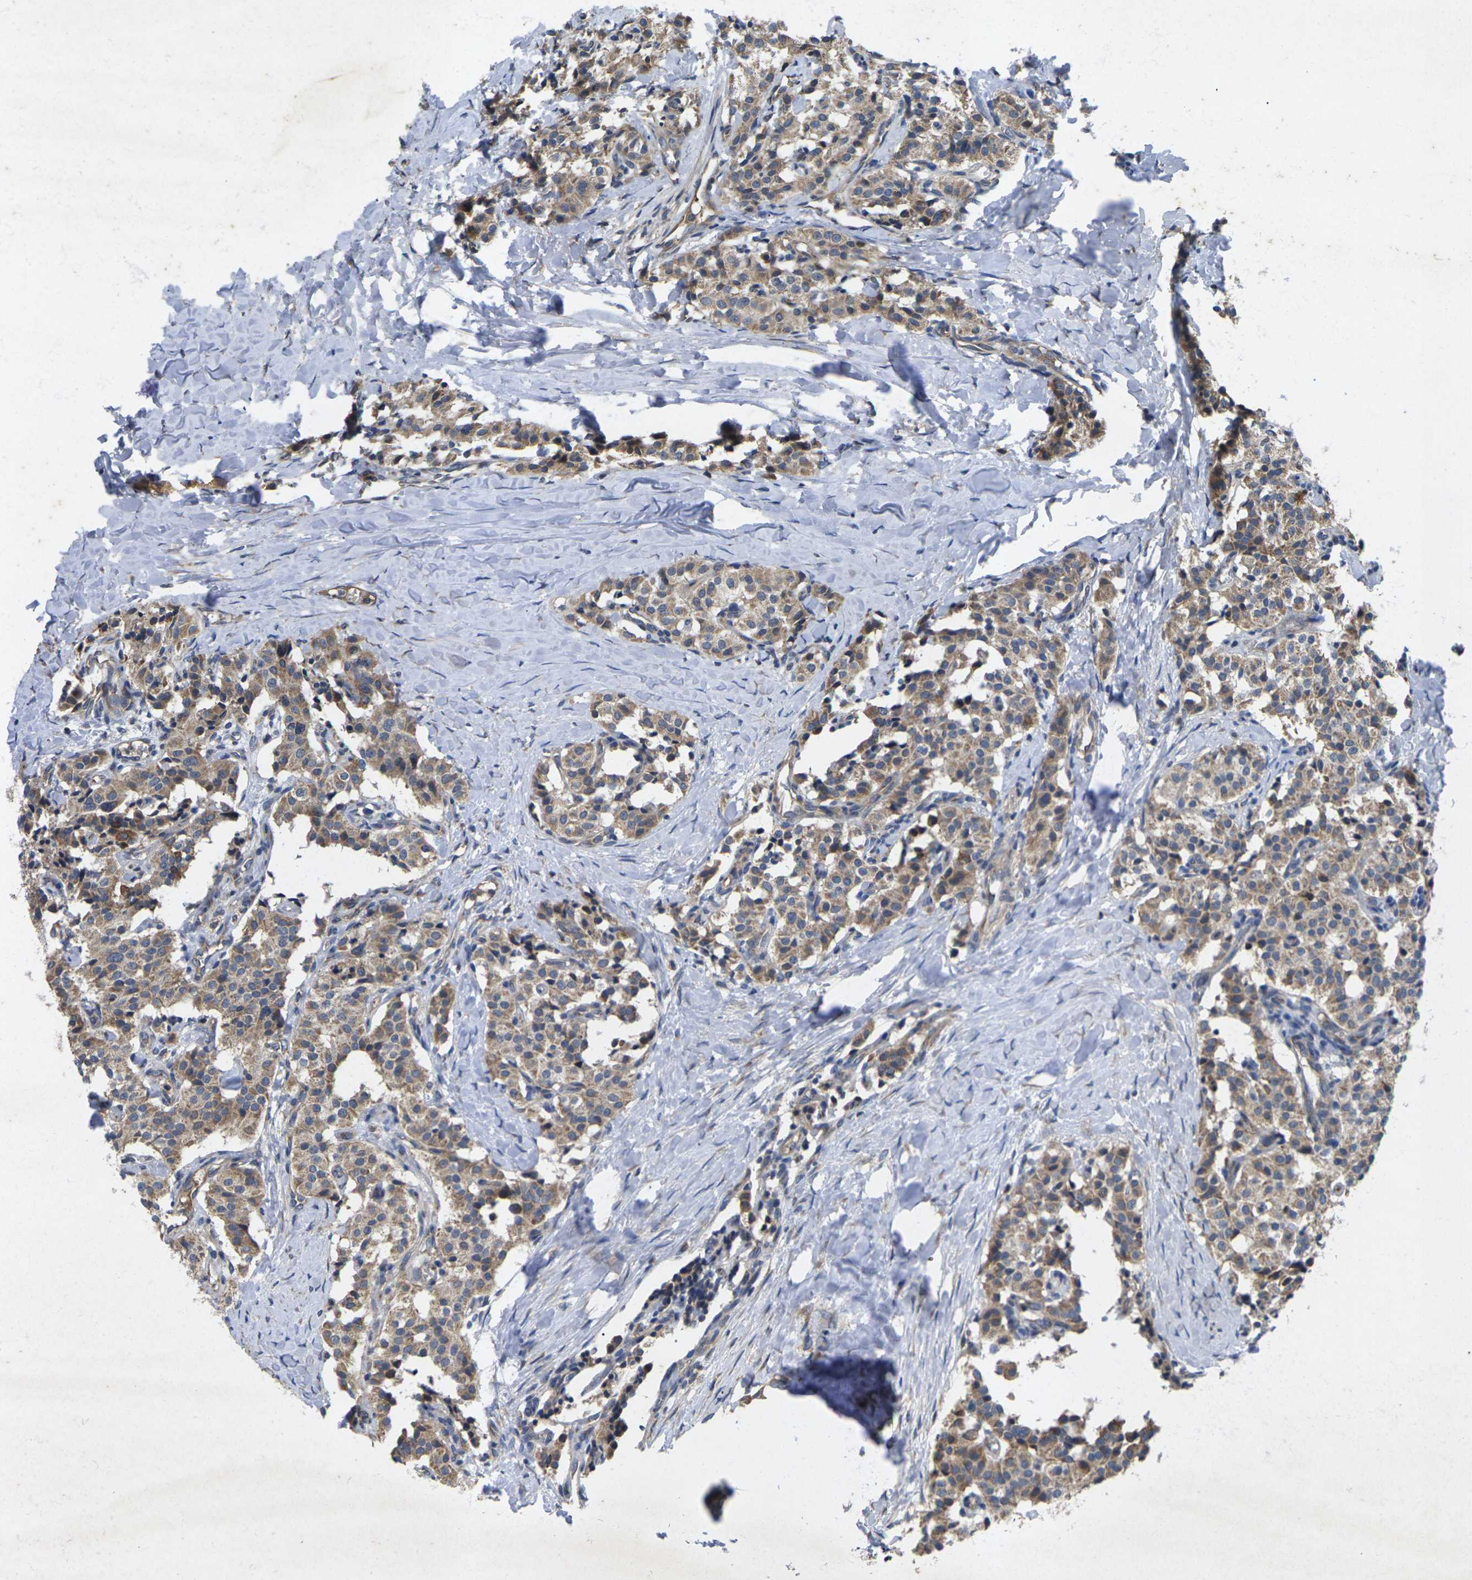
{"staining": {"intensity": "moderate", "quantity": ">75%", "location": "cytoplasmic/membranous"}, "tissue": "carcinoid", "cell_type": "Tumor cells", "image_type": "cancer", "snomed": [{"axis": "morphology", "description": "Carcinoid, malignant, NOS"}, {"axis": "topography", "description": "Lung"}], "caption": "A brown stain highlights moderate cytoplasmic/membranous expression of a protein in carcinoid tumor cells.", "gene": "KIF1B", "patient": {"sex": "male", "age": 30}}